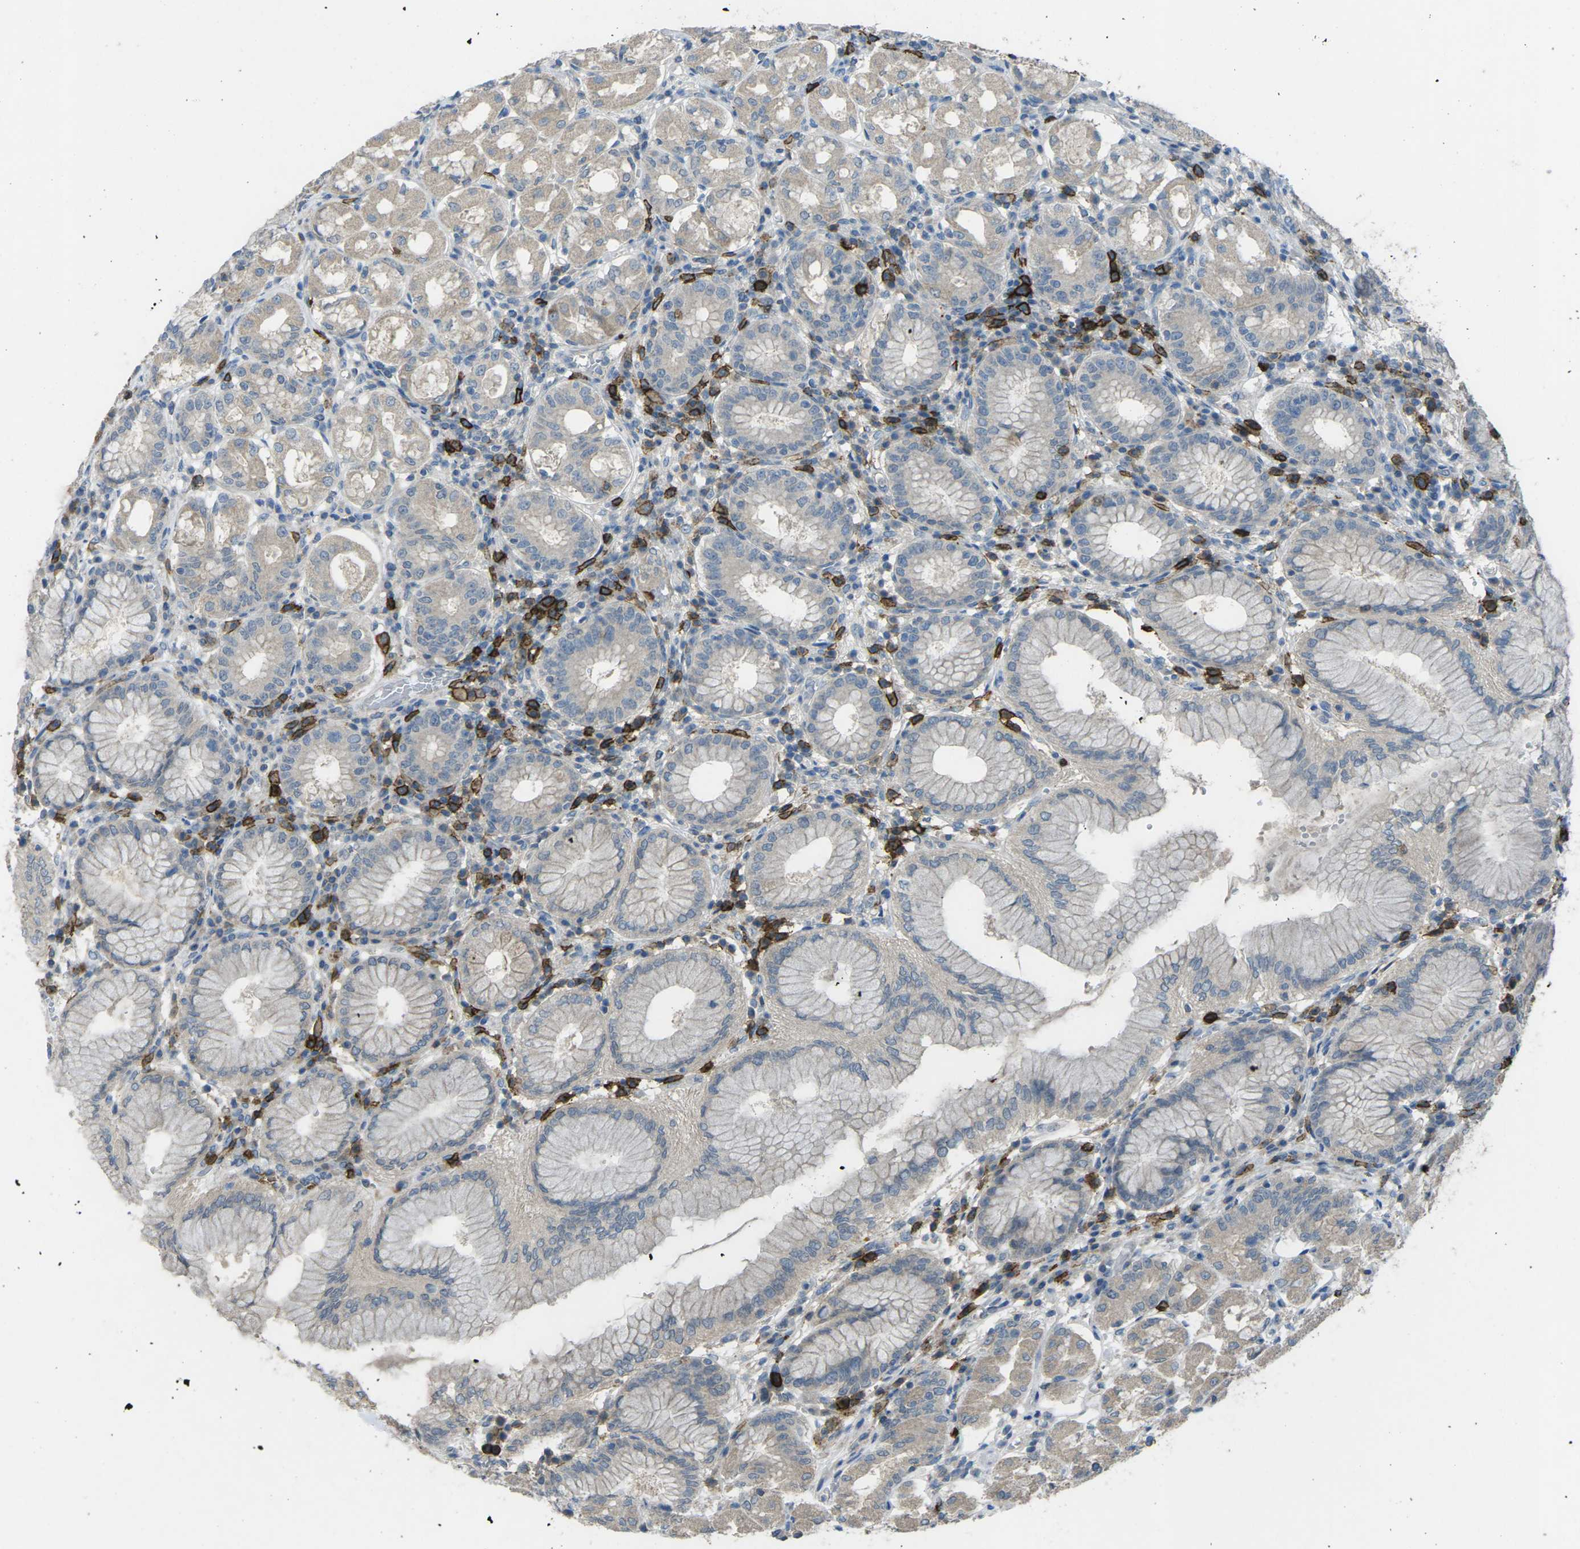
{"staining": {"intensity": "weak", "quantity": ">75%", "location": "cytoplasmic/membranous"}, "tissue": "stomach", "cell_type": "Glandular cells", "image_type": "normal", "snomed": [{"axis": "morphology", "description": "Normal tissue, NOS"}, {"axis": "topography", "description": "Stomach"}, {"axis": "topography", "description": "Stomach, lower"}], "caption": "Unremarkable stomach shows weak cytoplasmic/membranous positivity in approximately >75% of glandular cells The protein of interest is shown in brown color, while the nuclei are stained blue..", "gene": "CD19", "patient": {"sex": "female", "age": 56}}